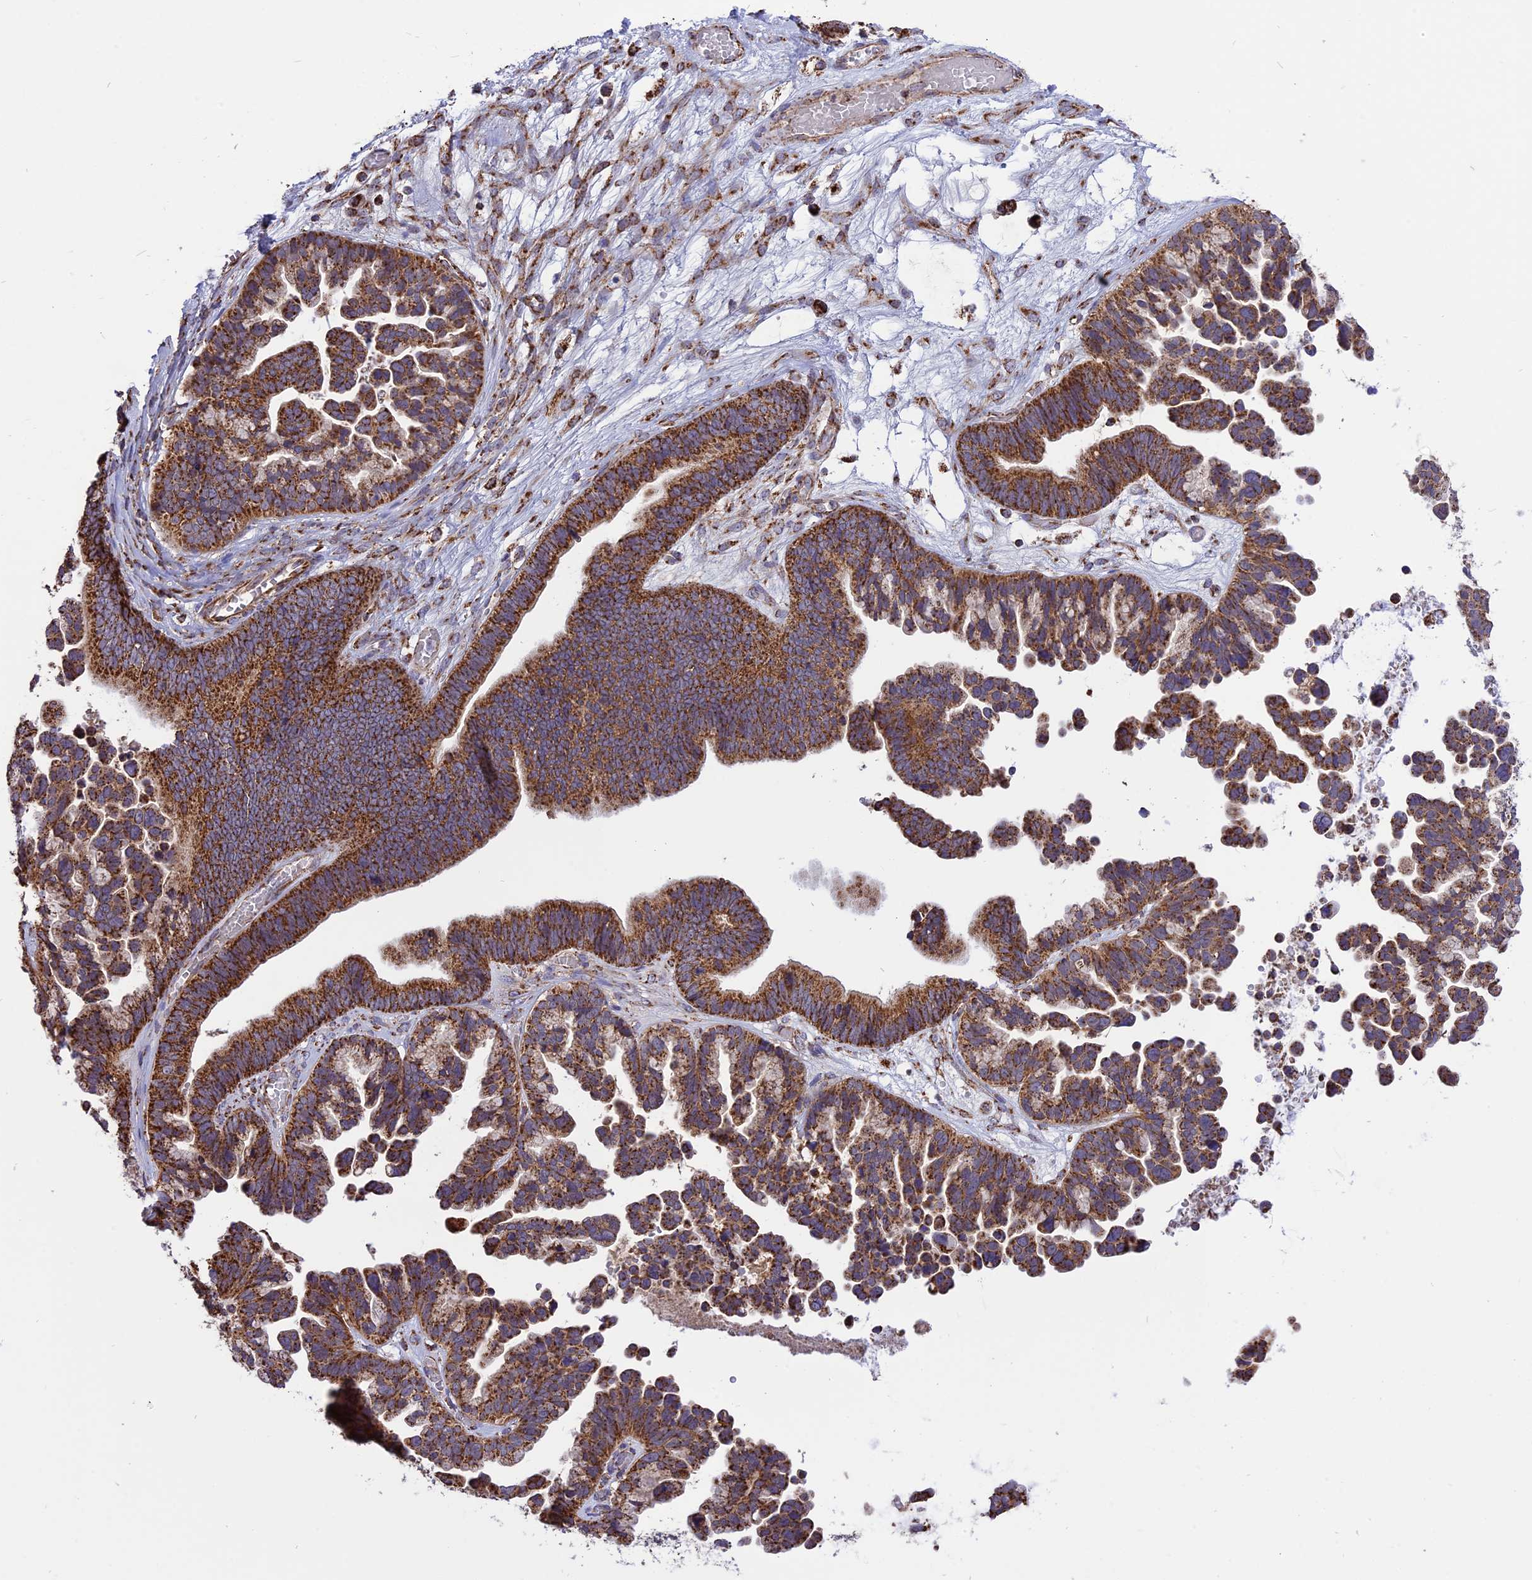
{"staining": {"intensity": "strong", "quantity": ">75%", "location": "cytoplasmic/membranous"}, "tissue": "ovarian cancer", "cell_type": "Tumor cells", "image_type": "cancer", "snomed": [{"axis": "morphology", "description": "Cystadenocarcinoma, serous, NOS"}, {"axis": "topography", "description": "Ovary"}], "caption": "Protein staining of ovarian cancer (serous cystadenocarcinoma) tissue exhibits strong cytoplasmic/membranous expression in about >75% of tumor cells.", "gene": "TTC4", "patient": {"sex": "female", "age": 56}}